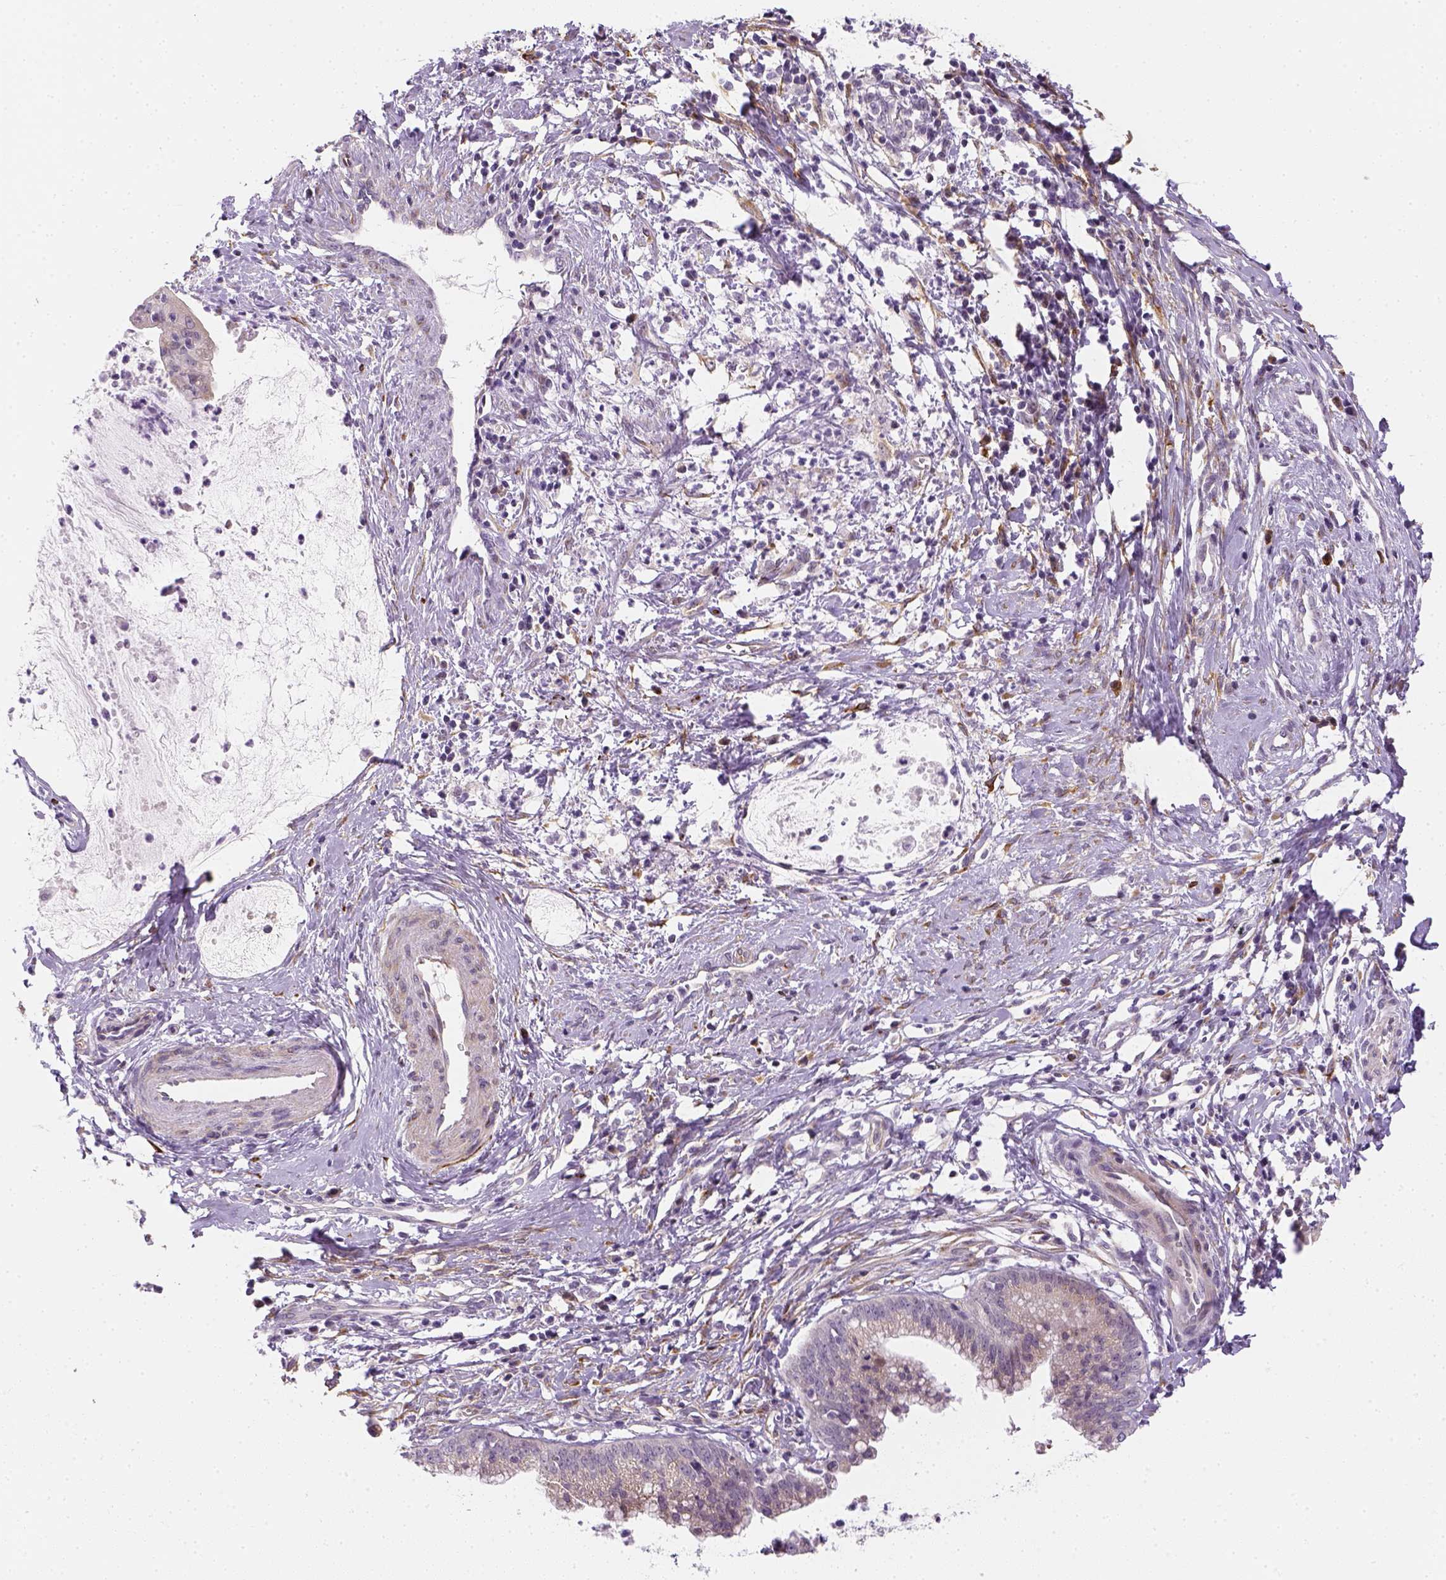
{"staining": {"intensity": "negative", "quantity": "none", "location": "none"}, "tissue": "cervical cancer", "cell_type": "Tumor cells", "image_type": "cancer", "snomed": [{"axis": "morphology", "description": "Normal tissue, NOS"}, {"axis": "morphology", "description": "Adenocarcinoma, NOS"}, {"axis": "topography", "description": "Cervix"}], "caption": "Immunohistochemistry (IHC) image of human cervical adenocarcinoma stained for a protein (brown), which shows no staining in tumor cells. The staining was performed using DAB to visualize the protein expression in brown, while the nuclei were stained in blue with hematoxylin (Magnification: 20x).", "gene": "CACNB1", "patient": {"sex": "female", "age": 38}}